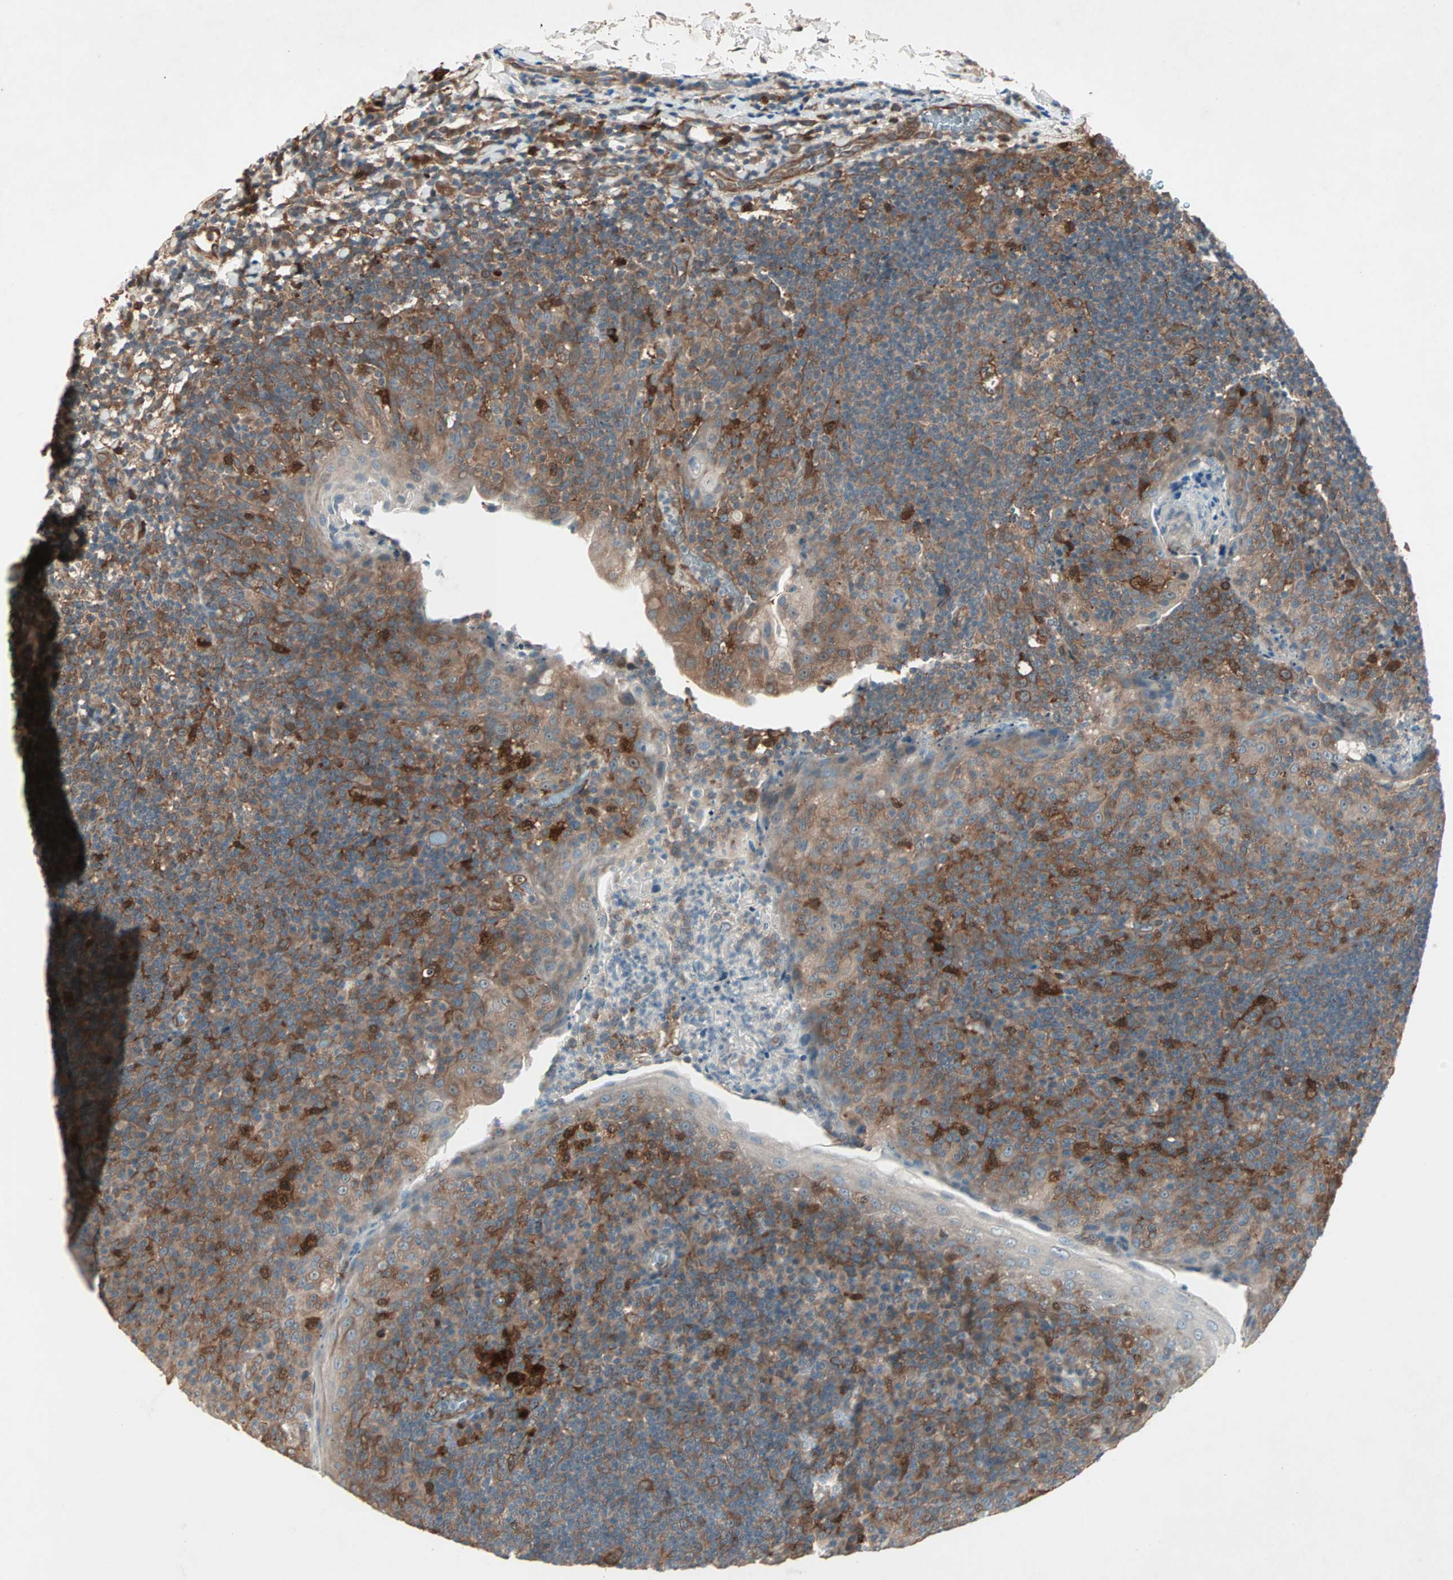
{"staining": {"intensity": "moderate", "quantity": ">75%", "location": "cytoplasmic/membranous"}, "tissue": "tonsil", "cell_type": "Germinal center cells", "image_type": "normal", "snomed": [{"axis": "morphology", "description": "Normal tissue, NOS"}, {"axis": "topography", "description": "Tonsil"}], "caption": "Immunohistochemical staining of benign tonsil displays >75% levels of moderate cytoplasmic/membranous protein expression in about >75% of germinal center cells. The protein is stained brown, and the nuclei are stained in blue (DAB IHC with brightfield microscopy, high magnification).", "gene": "SDSL", "patient": {"sex": "male", "age": 17}}